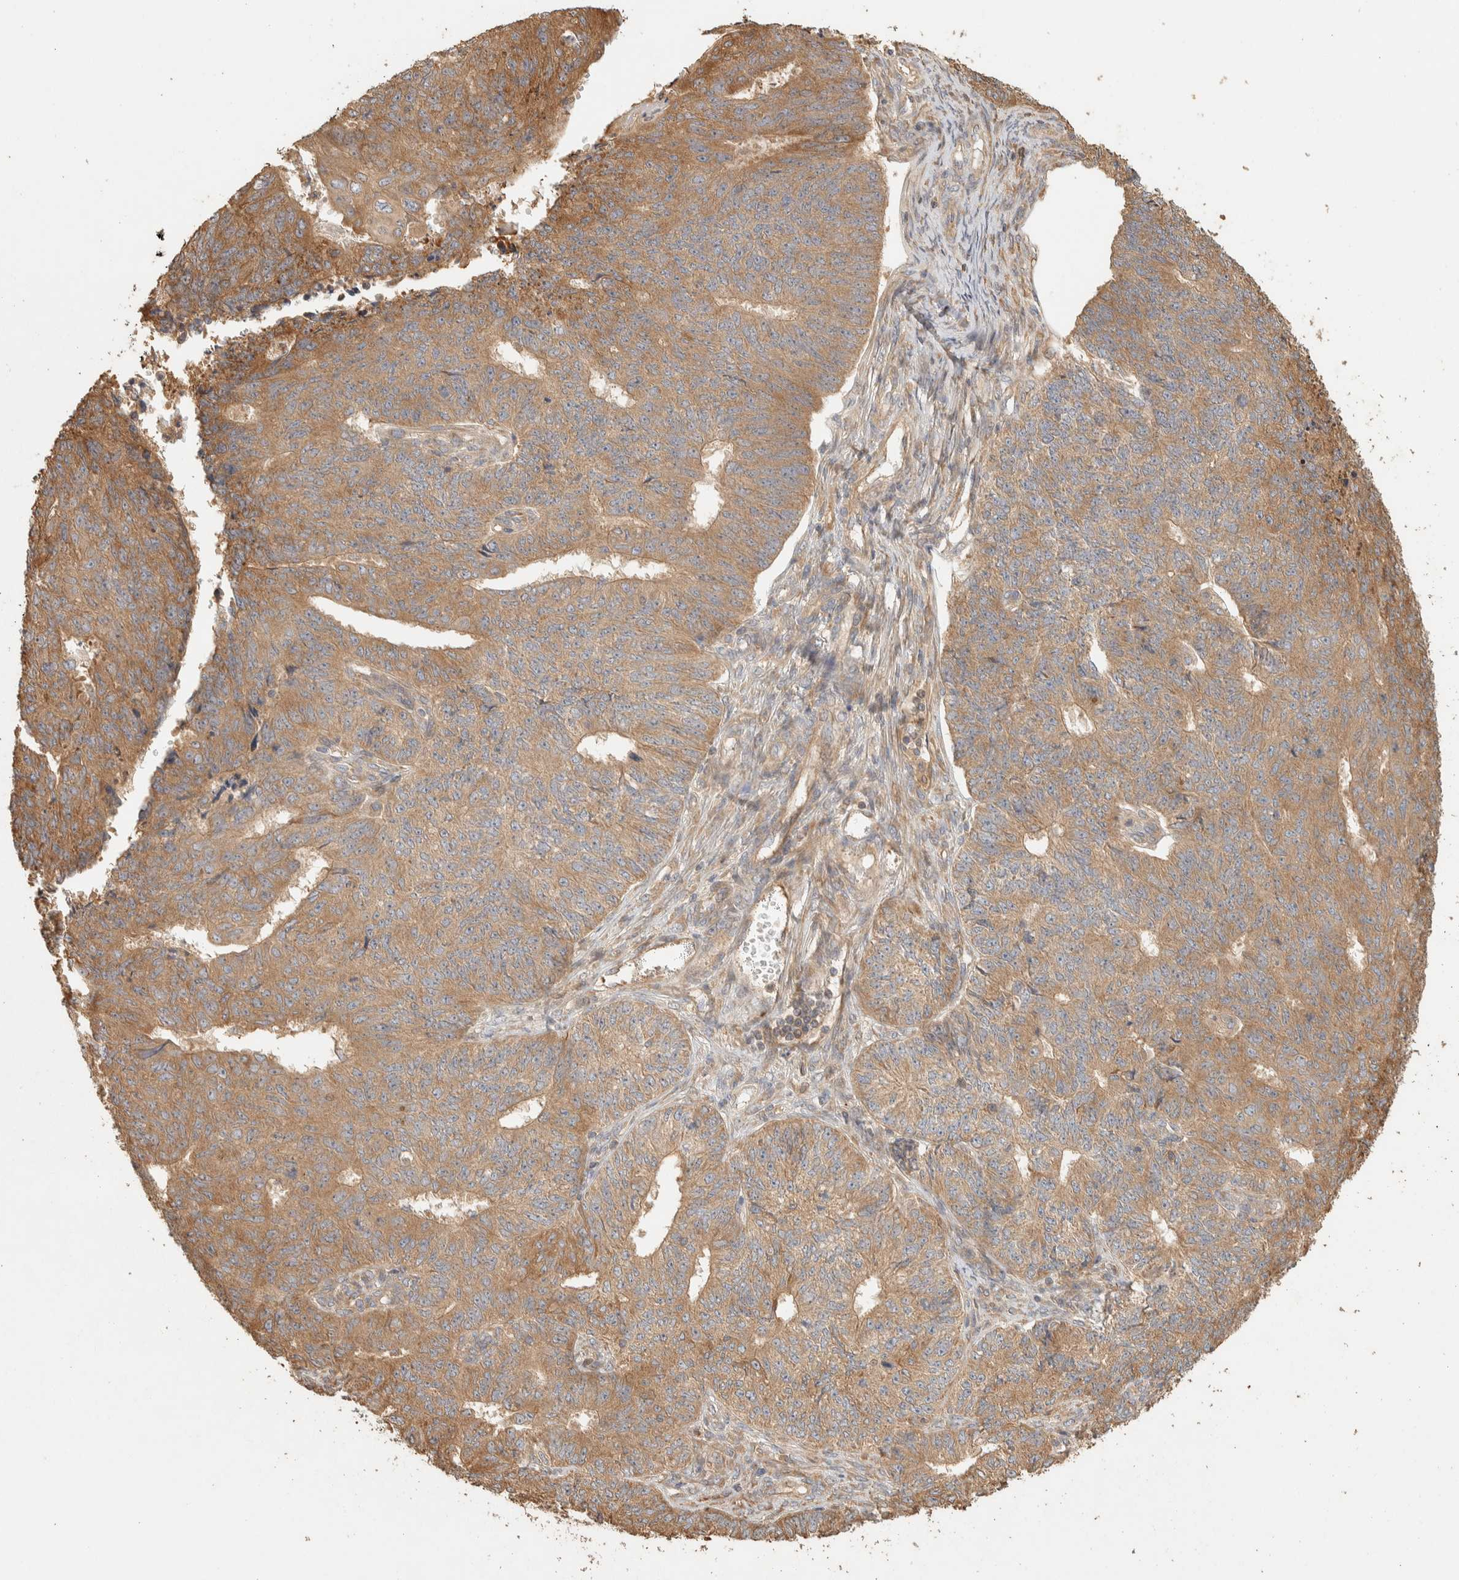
{"staining": {"intensity": "moderate", "quantity": ">75%", "location": "cytoplasmic/membranous"}, "tissue": "endometrial cancer", "cell_type": "Tumor cells", "image_type": "cancer", "snomed": [{"axis": "morphology", "description": "Adenocarcinoma, NOS"}, {"axis": "topography", "description": "Endometrium"}], "caption": "Endometrial cancer stained for a protein (brown) exhibits moderate cytoplasmic/membranous positive staining in about >75% of tumor cells.", "gene": "EXOC7", "patient": {"sex": "female", "age": 32}}